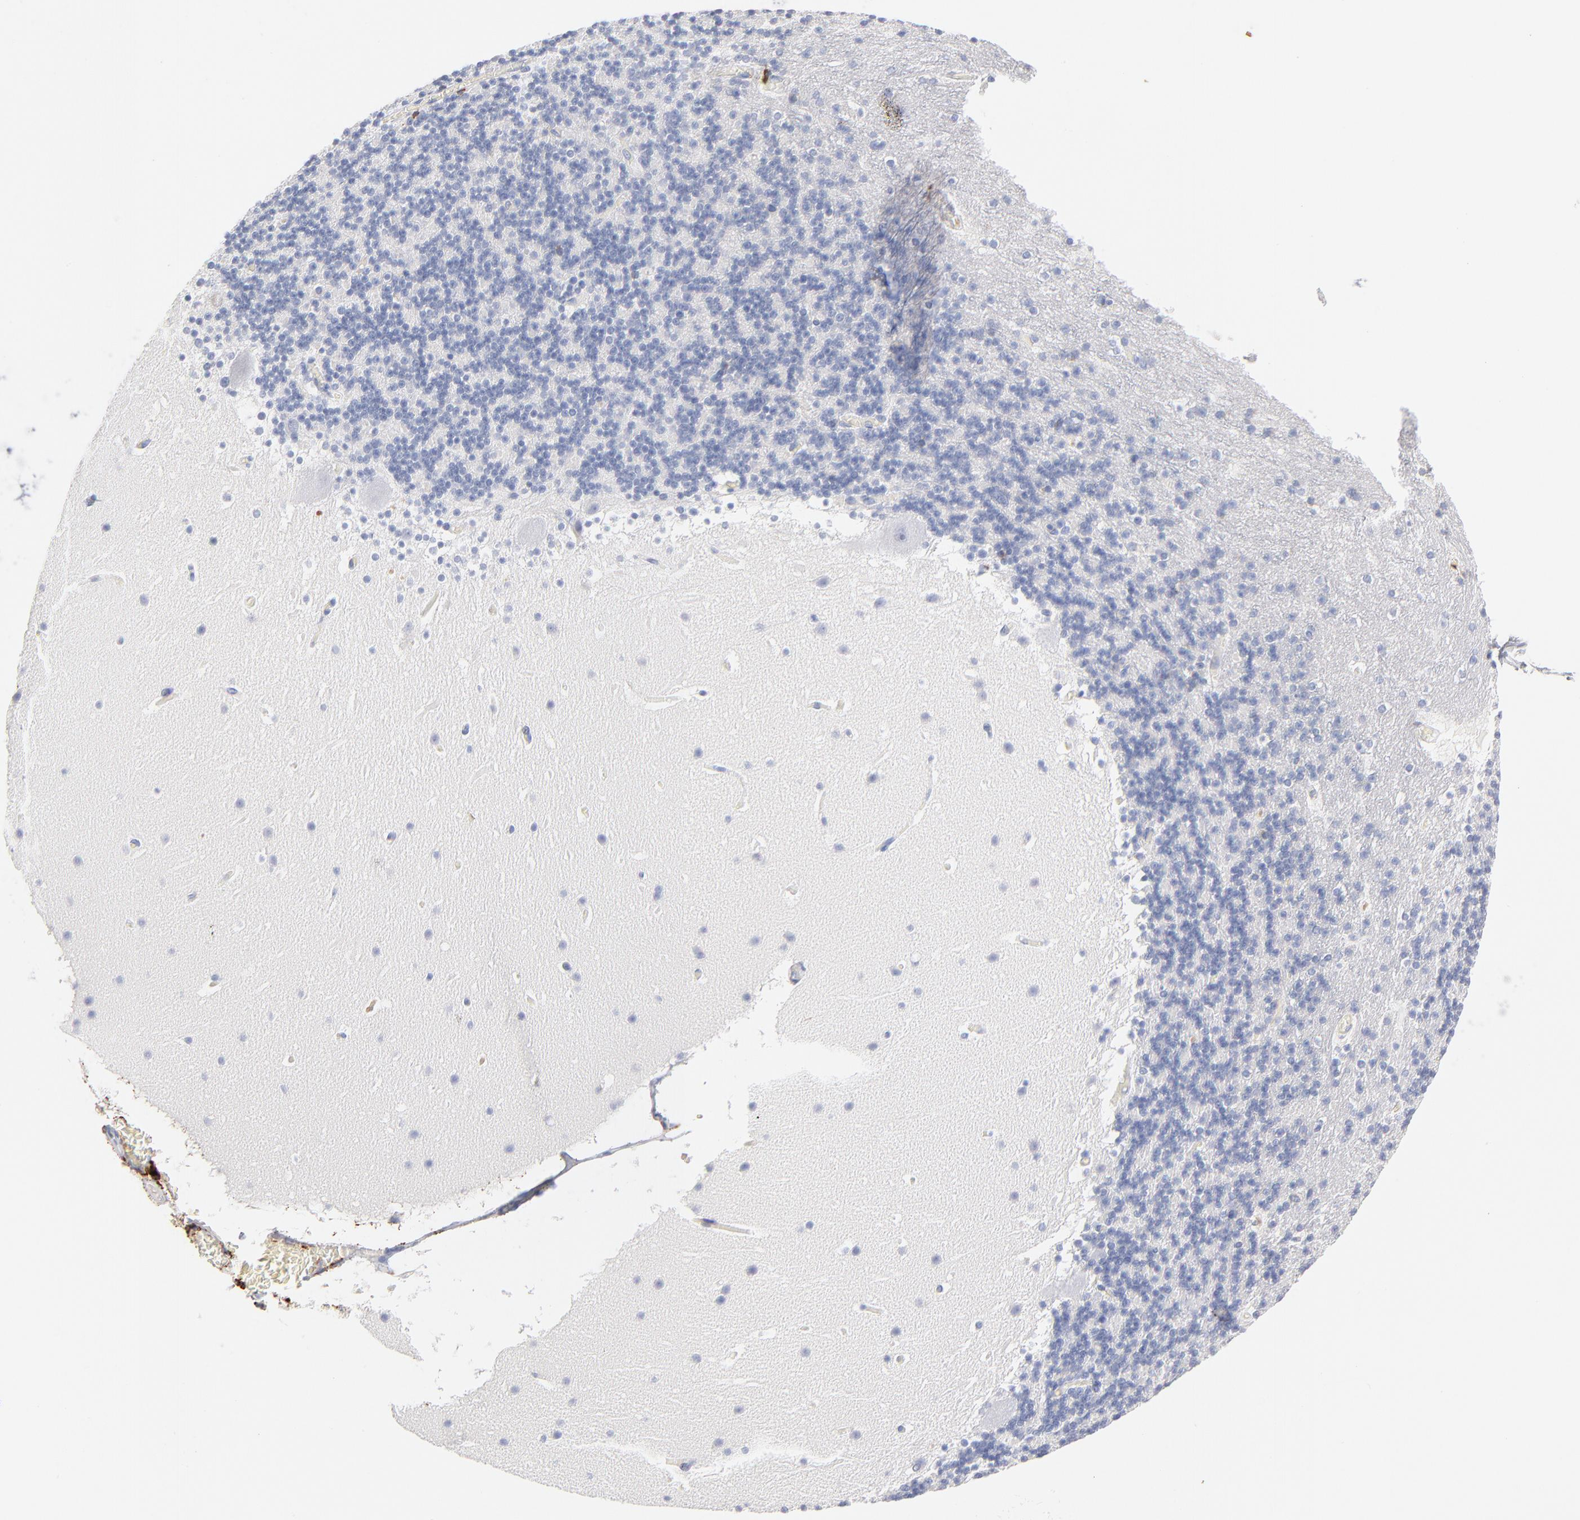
{"staining": {"intensity": "negative", "quantity": "none", "location": "none"}, "tissue": "cerebellum", "cell_type": "Cells in granular layer", "image_type": "normal", "snomed": [{"axis": "morphology", "description": "Normal tissue, NOS"}, {"axis": "topography", "description": "Cerebellum"}], "caption": "A high-resolution histopathology image shows immunohistochemistry (IHC) staining of benign cerebellum, which exhibits no significant positivity in cells in granular layer.", "gene": "APOH", "patient": {"sex": "male", "age": 45}}